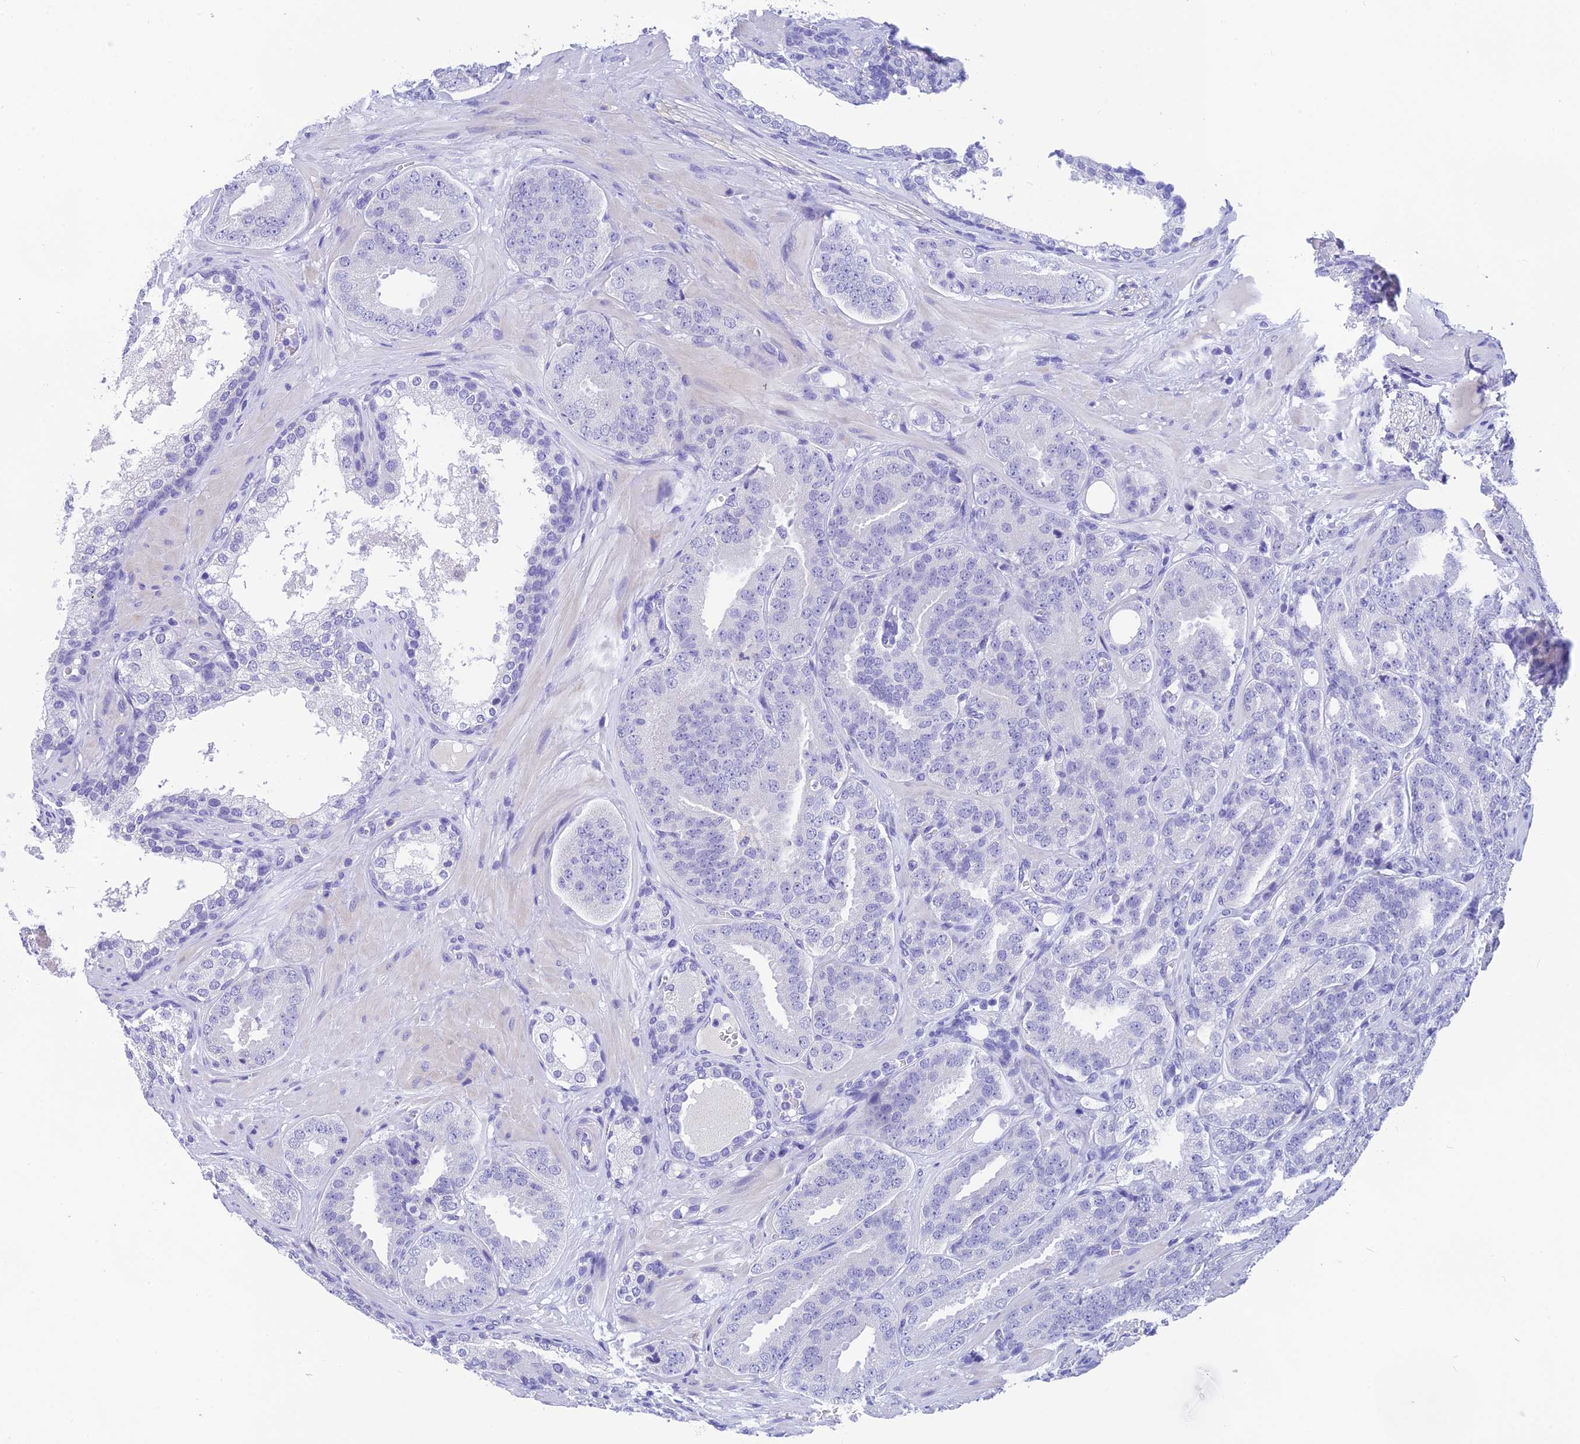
{"staining": {"intensity": "negative", "quantity": "none", "location": "none"}, "tissue": "prostate cancer", "cell_type": "Tumor cells", "image_type": "cancer", "snomed": [{"axis": "morphology", "description": "Adenocarcinoma, High grade"}, {"axis": "topography", "description": "Prostate"}], "caption": "The micrograph reveals no staining of tumor cells in high-grade adenocarcinoma (prostate).", "gene": "KDELR3", "patient": {"sex": "male", "age": 63}}